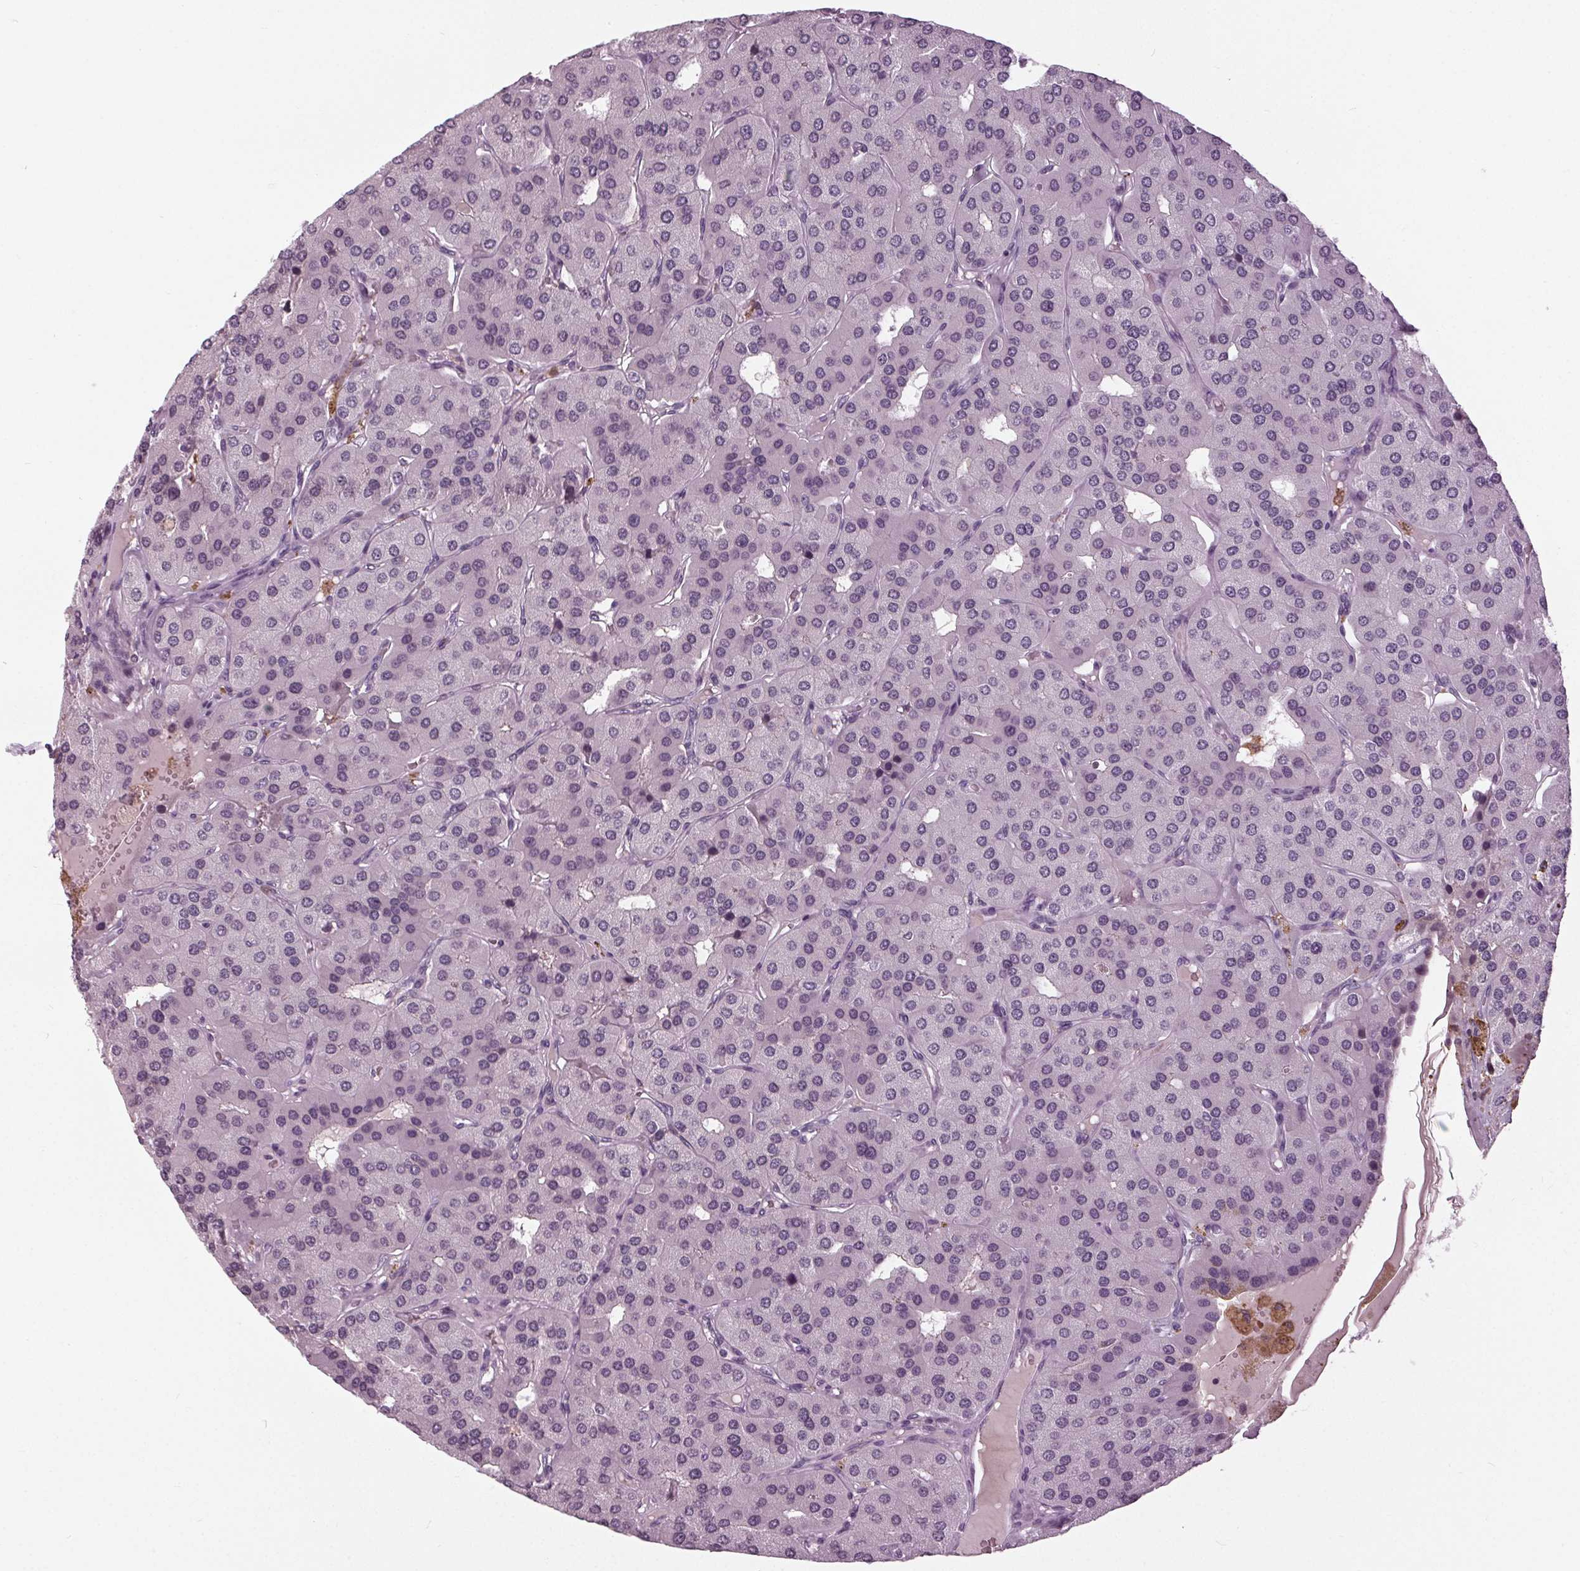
{"staining": {"intensity": "negative", "quantity": "none", "location": "none"}, "tissue": "parathyroid gland", "cell_type": "Glandular cells", "image_type": "normal", "snomed": [{"axis": "morphology", "description": "Normal tissue, NOS"}, {"axis": "morphology", "description": "Adenoma, NOS"}, {"axis": "topography", "description": "Parathyroid gland"}], "caption": "Immunohistochemistry (IHC) micrograph of unremarkable human parathyroid gland stained for a protein (brown), which demonstrates no expression in glandular cells. (DAB (3,3'-diaminobenzidine) IHC with hematoxylin counter stain).", "gene": "SLC9A4", "patient": {"sex": "female", "age": 86}}